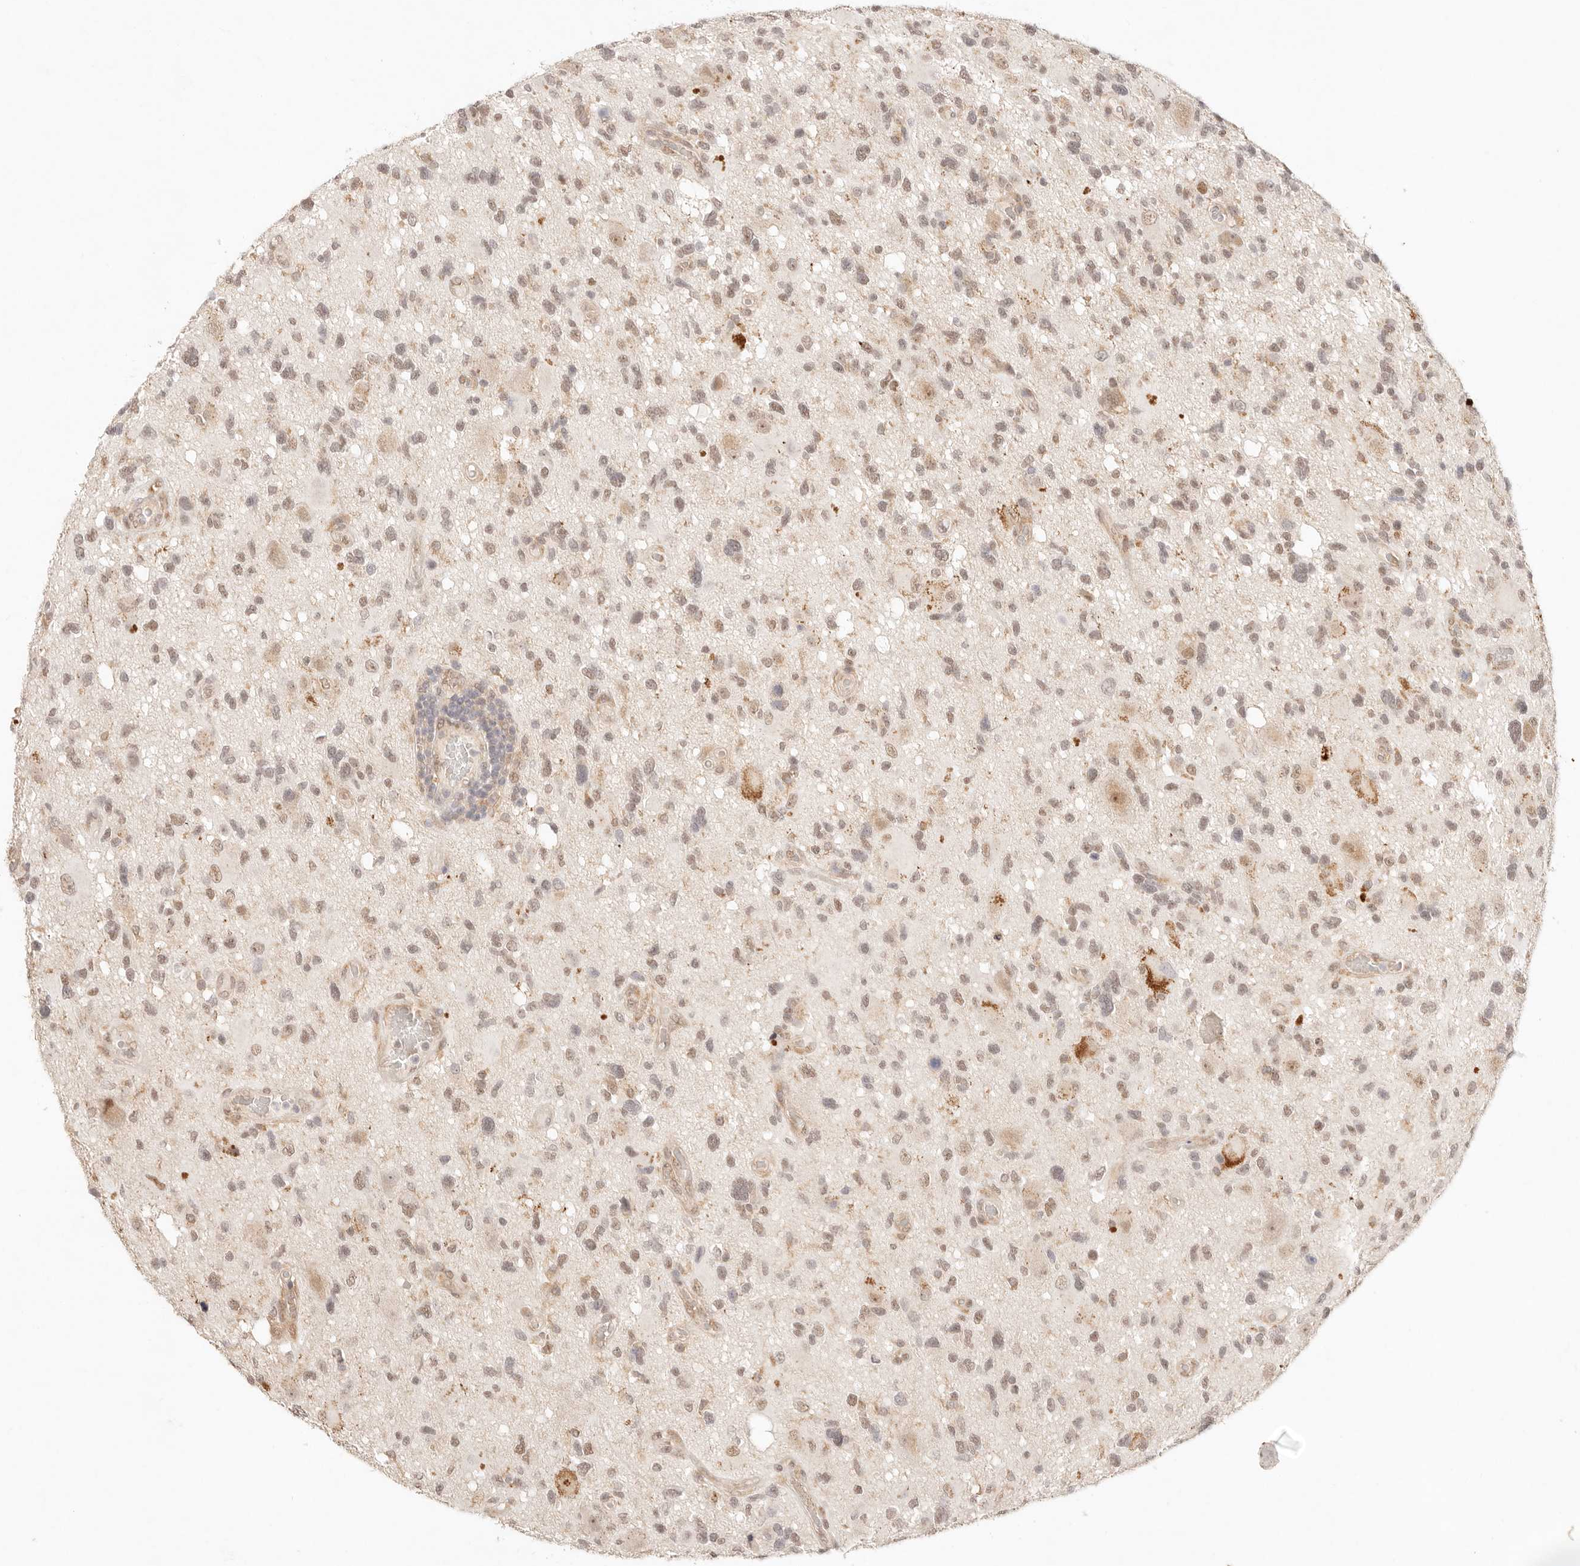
{"staining": {"intensity": "weak", "quantity": "25%-75%", "location": "nuclear"}, "tissue": "glioma", "cell_type": "Tumor cells", "image_type": "cancer", "snomed": [{"axis": "morphology", "description": "Glioma, malignant, High grade"}, {"axis": "topography", "description": "Brain"}], "caption": "Approximately 25%-75% of tumor cells in high-grade glioma (malignant) display weak nuclear protein staining as visualized by brown immunohistochemical staining.", "gene": "GPR156", "patient": {"sex": "male", "age": 33}}